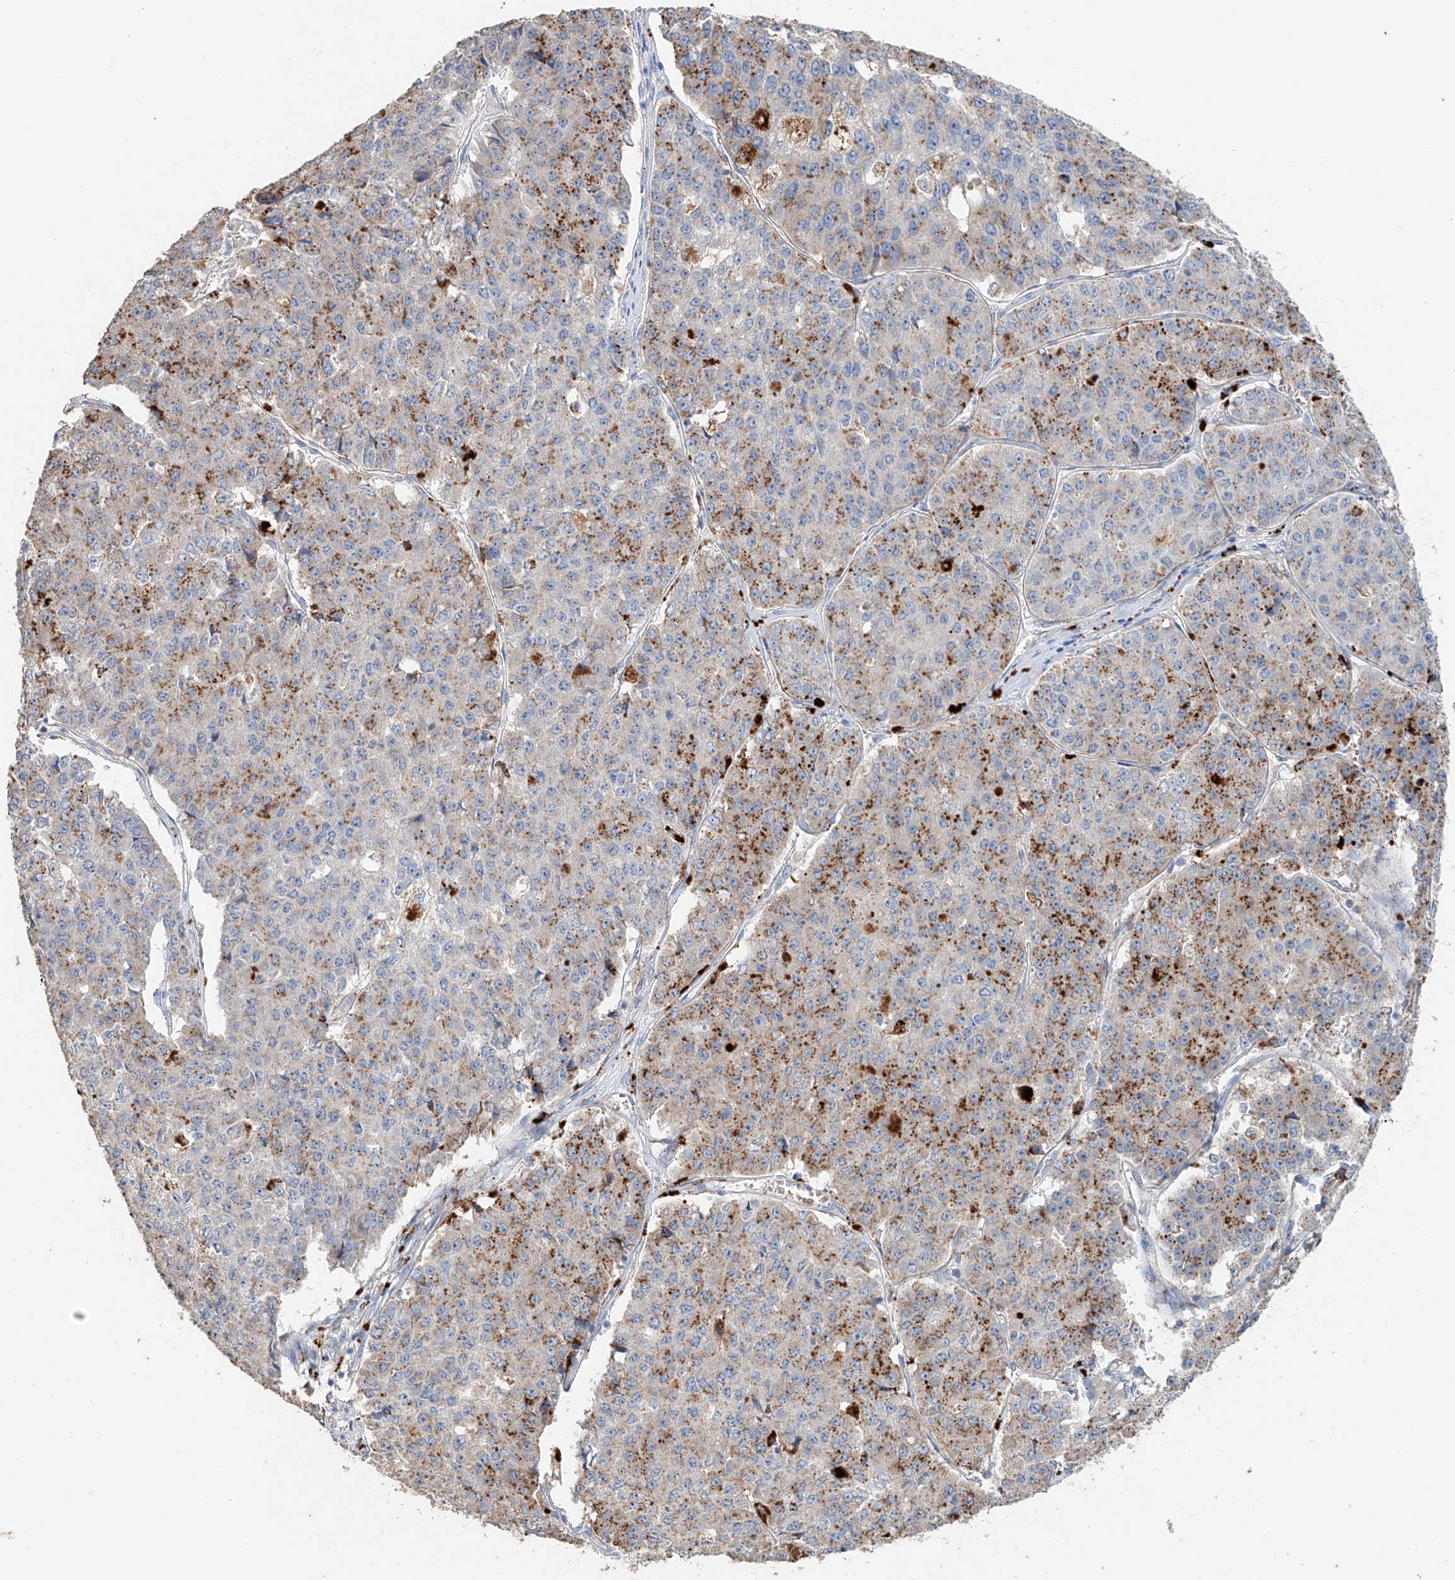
{"staining": {"intensity": "strong", "quantity": "25%-75%", "location": "cytoplasmic/membranous"}, "tissue": "pancreatic cancer", "cell_type": "Tumor cells", "image_type": "cancer", "snomed": [{"axis": "morphology", "description": "Adenocarcinoma, NOS"}, {"axis": "topography", "description": "Pancreas"}], "caption": "Immunohistochemistry (DAB (3,3'-diaminobenzidine)) staining of adenocarcinoma (pancreatic) displays strong cytoplasmic/membranous protein staining in approximately 25%-75% of tumor cells.", "gene": "TRIM47", "patient": {"sex": "male", "age": 50}}